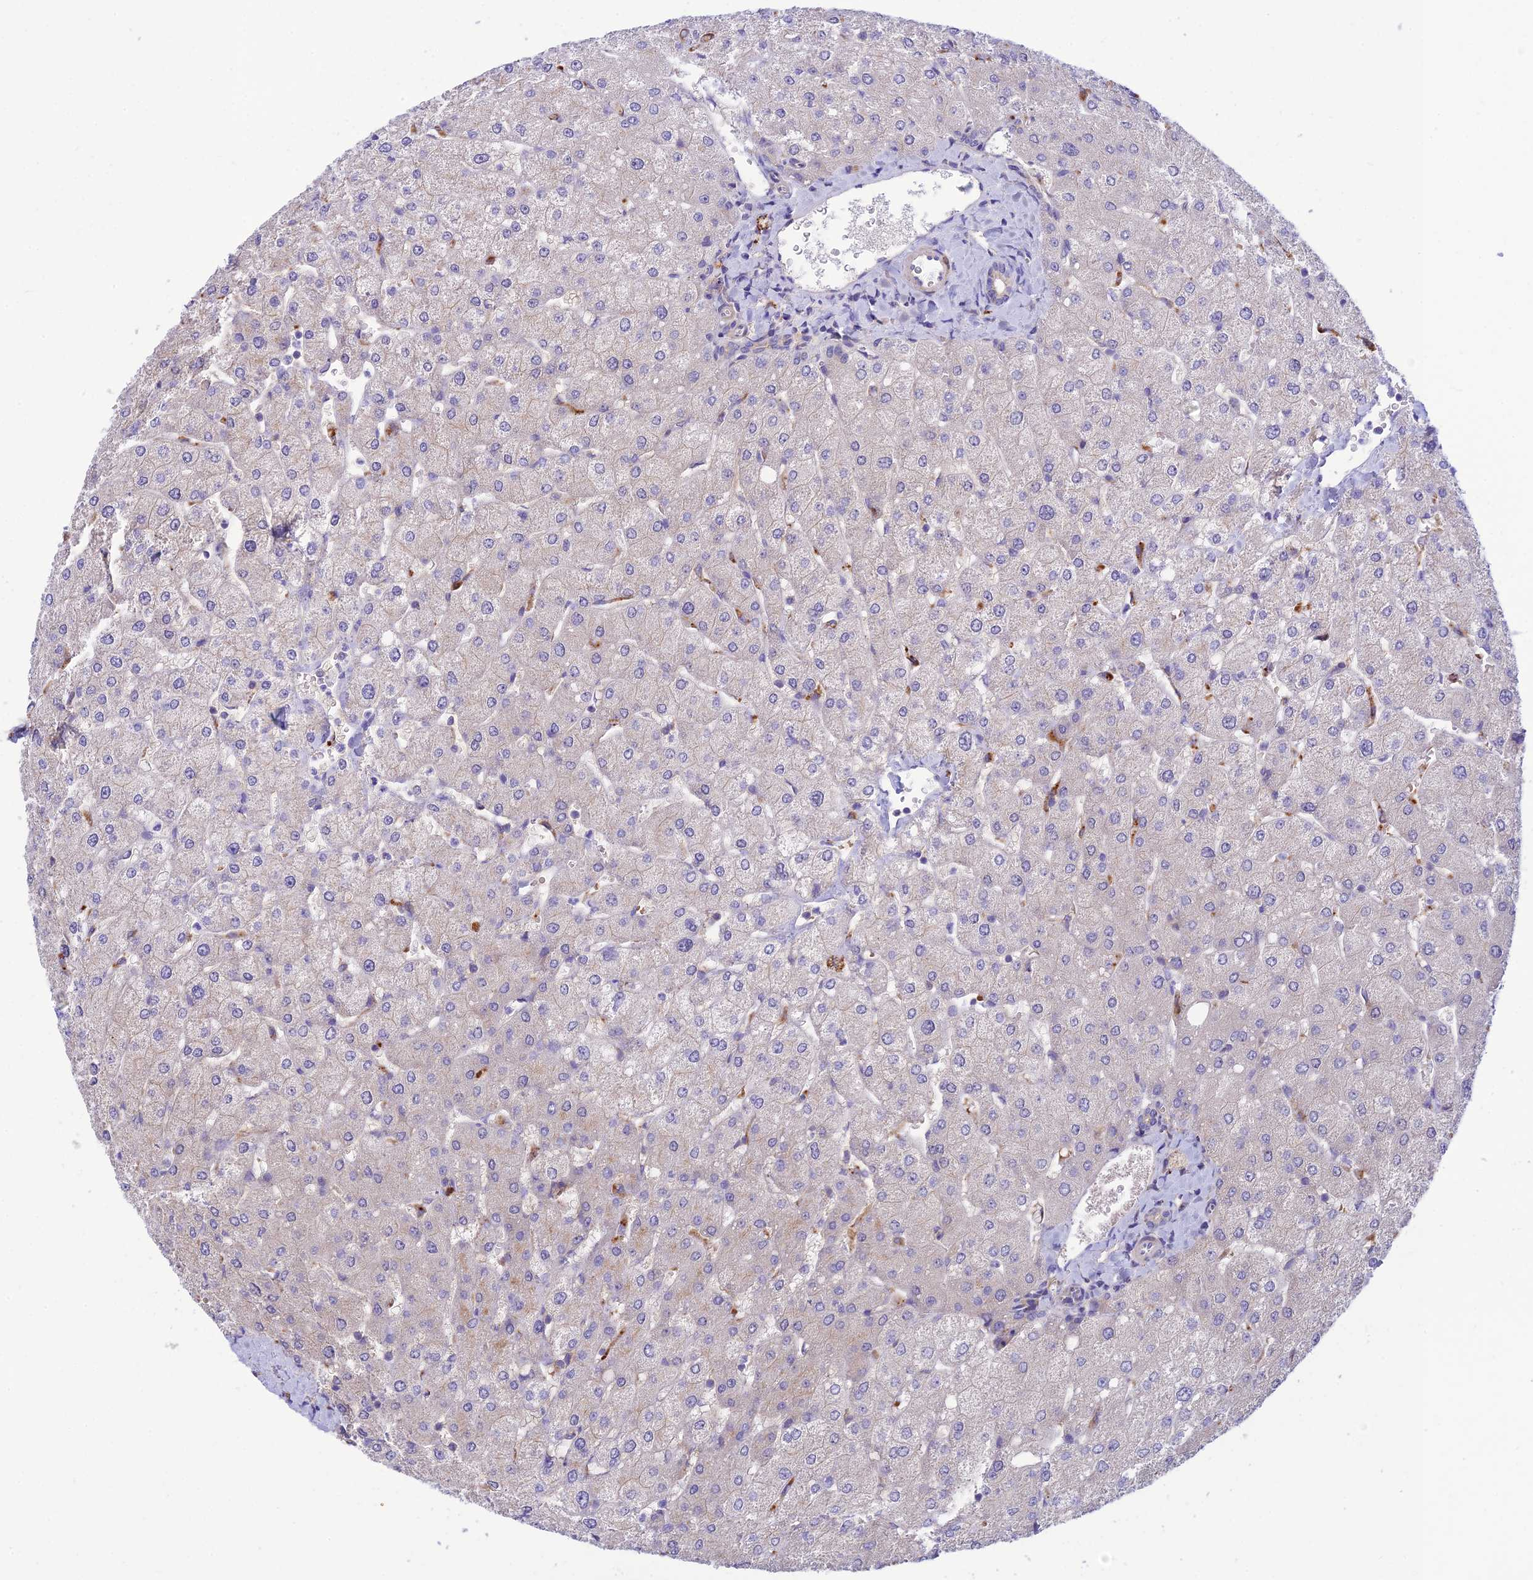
{"staining": {"intensity": "negative", "quantity": "none", "location": "none"}, "tissue": "liver", "cell_type": "Cholangiocytes", "image_type": "normal", "snomed": [{"axis": "morphology", "description": "Normal tissue, NOS"}, {"axis": "topography", "description": "Liver"}], "caption": "This is an immunohistochemistry photomicrograph of benign liver. There is no positivity in cholangiocytes.", "gene": "CCDC157", "patient": {"sex": "male", "age": 55}}